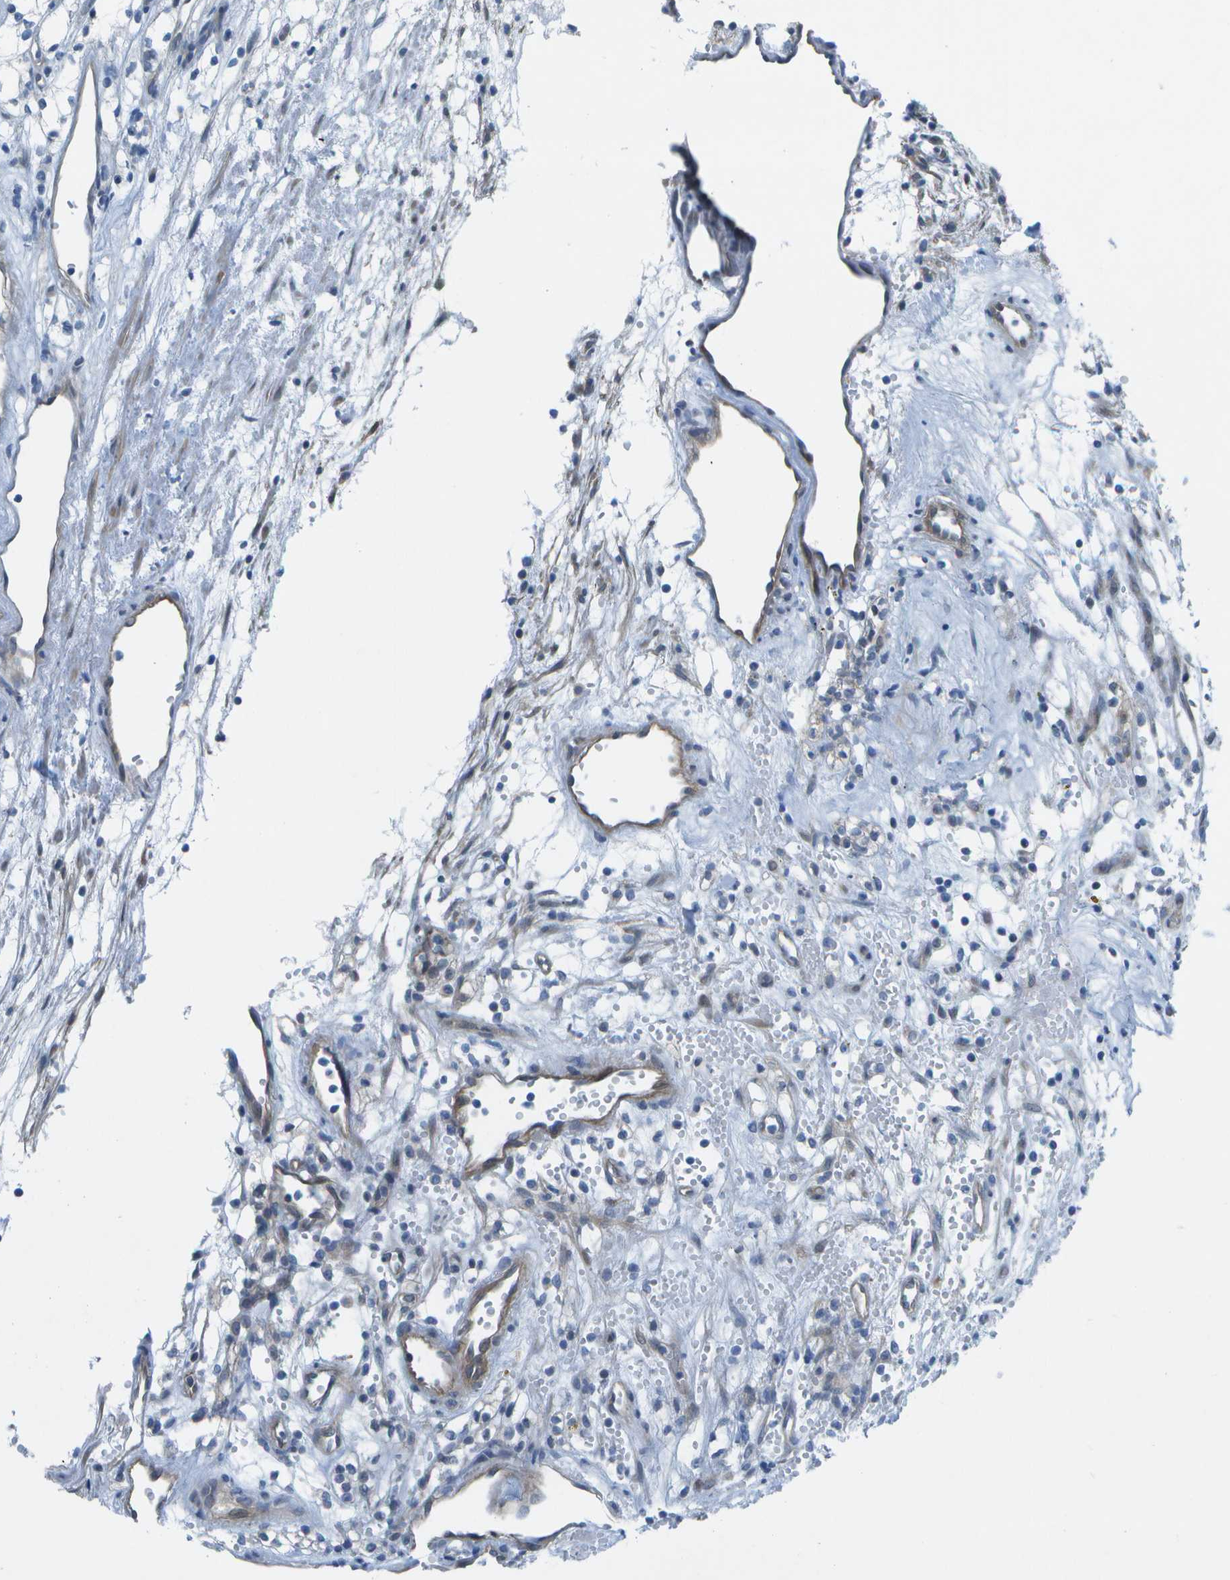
{"staining": {"intensity": "negative", "quantity": "none", "location": "none"}, "tissue": "renal cancer", "cell_type": "Tumor cells", "image_type": "cancer", "snomed": [{"axis": "morphology", "description": "Adenocarcinoma, NOS"}, {"axis": "topography", "description": "Kidney"}], "caption": "Adenocarcinoma (renal) was stained to show a protein in brown. There is no significant staining in tumor cells.", "gene": "SORBS3", "patient": {"sex": "male", "age": 59}}